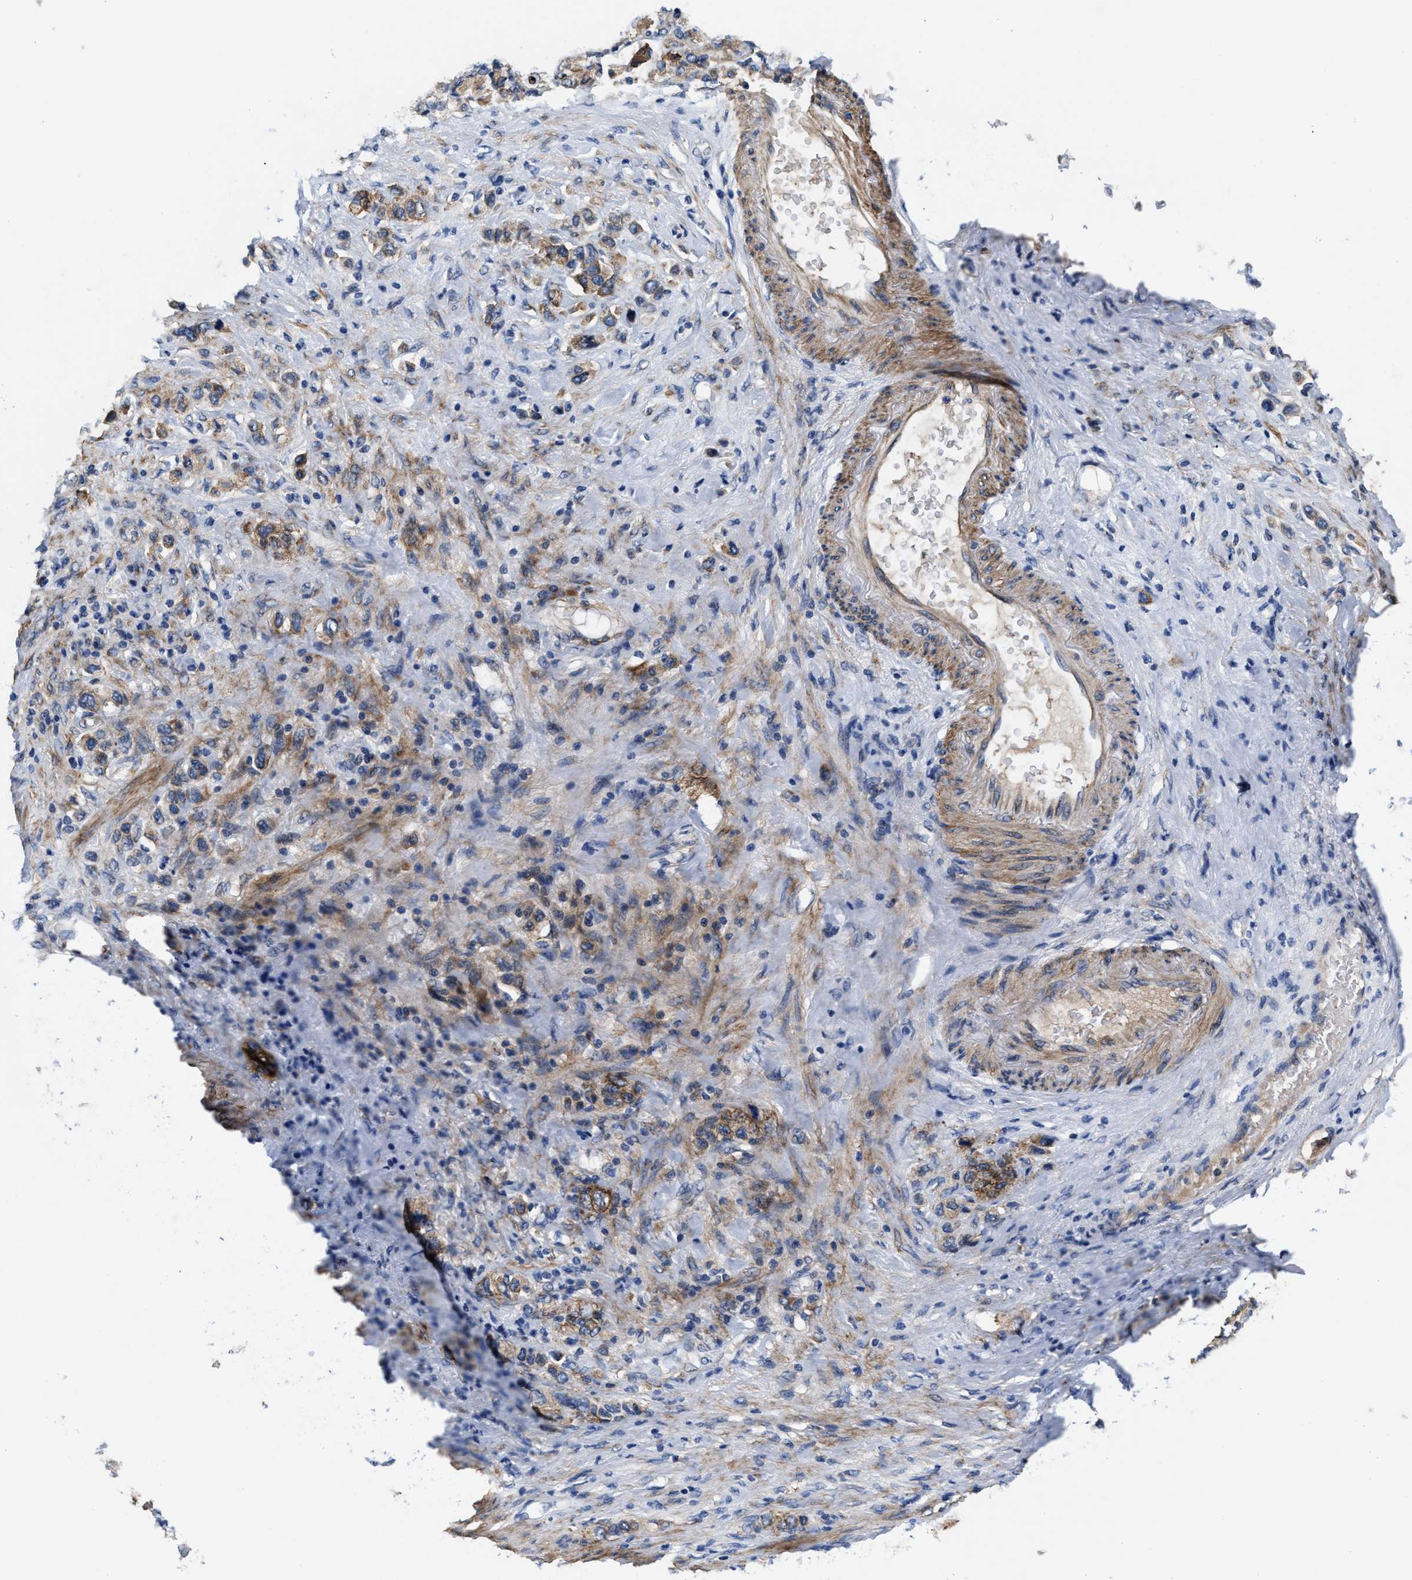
{"staining": {"intensity": "moderate", "quantity": ">75%", "location": "cytoplasmic/membranous"}, "tissue": "stomach cancer", "cell_type": "Tumor cells", "image_type": "cancer", "snomed": [{"axis": "morphology", "description": "Adenocarcinoma, NOS"}, {"axis": "topography", "description": "Stomach"}], "caption": "Tumor cells exhibit moderate cytoplasmic/membranous positivity in approximately >75% of cells in stomach adenocarcinoma.", "gene": "SLC12A2", "patient": {"sex": "female", "age": 65}}